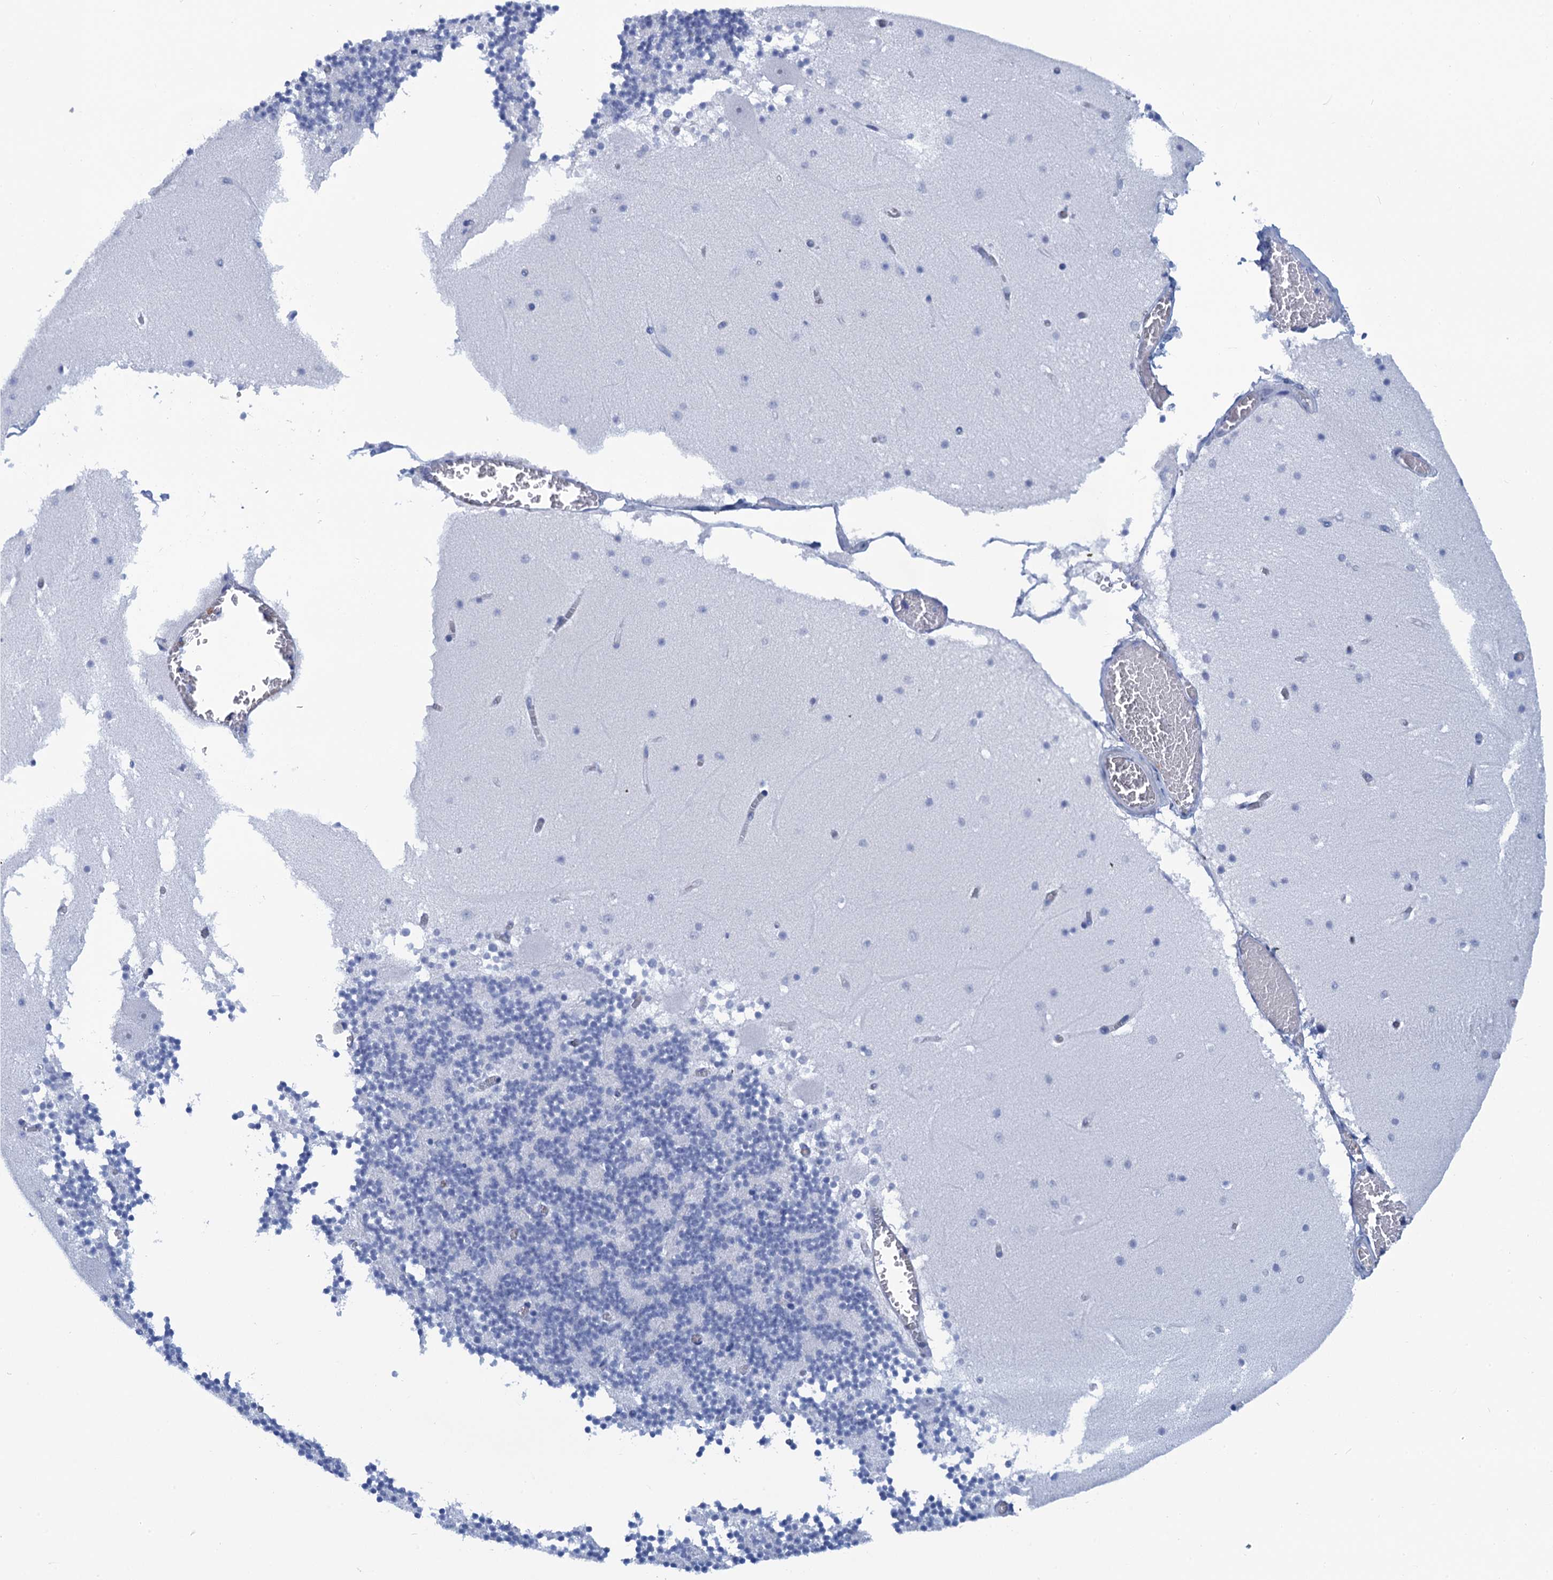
{"staining": {"intensity": "negative", "quantity": "none", "location": "none"}, "tissue": "cerebellum", "cell_type": "Cells in granular layer", "image_type": "normal", "snomed": [{"axis": "morphology", "description": "Normal tissue, NOS"}, {"axis": "topography", "description": "Cerebellum"}], "caption": "DAB (3,3'-diaminobenzidine) immunohistochemical staining of normal cerebellum demonstrates no significant staining in cells in granular layer. (DAB (3,3'-diaminobenzidine) IHC, high magnification).", "gene": "CALML5", "patient": {"sex": "female", "age": 28}}